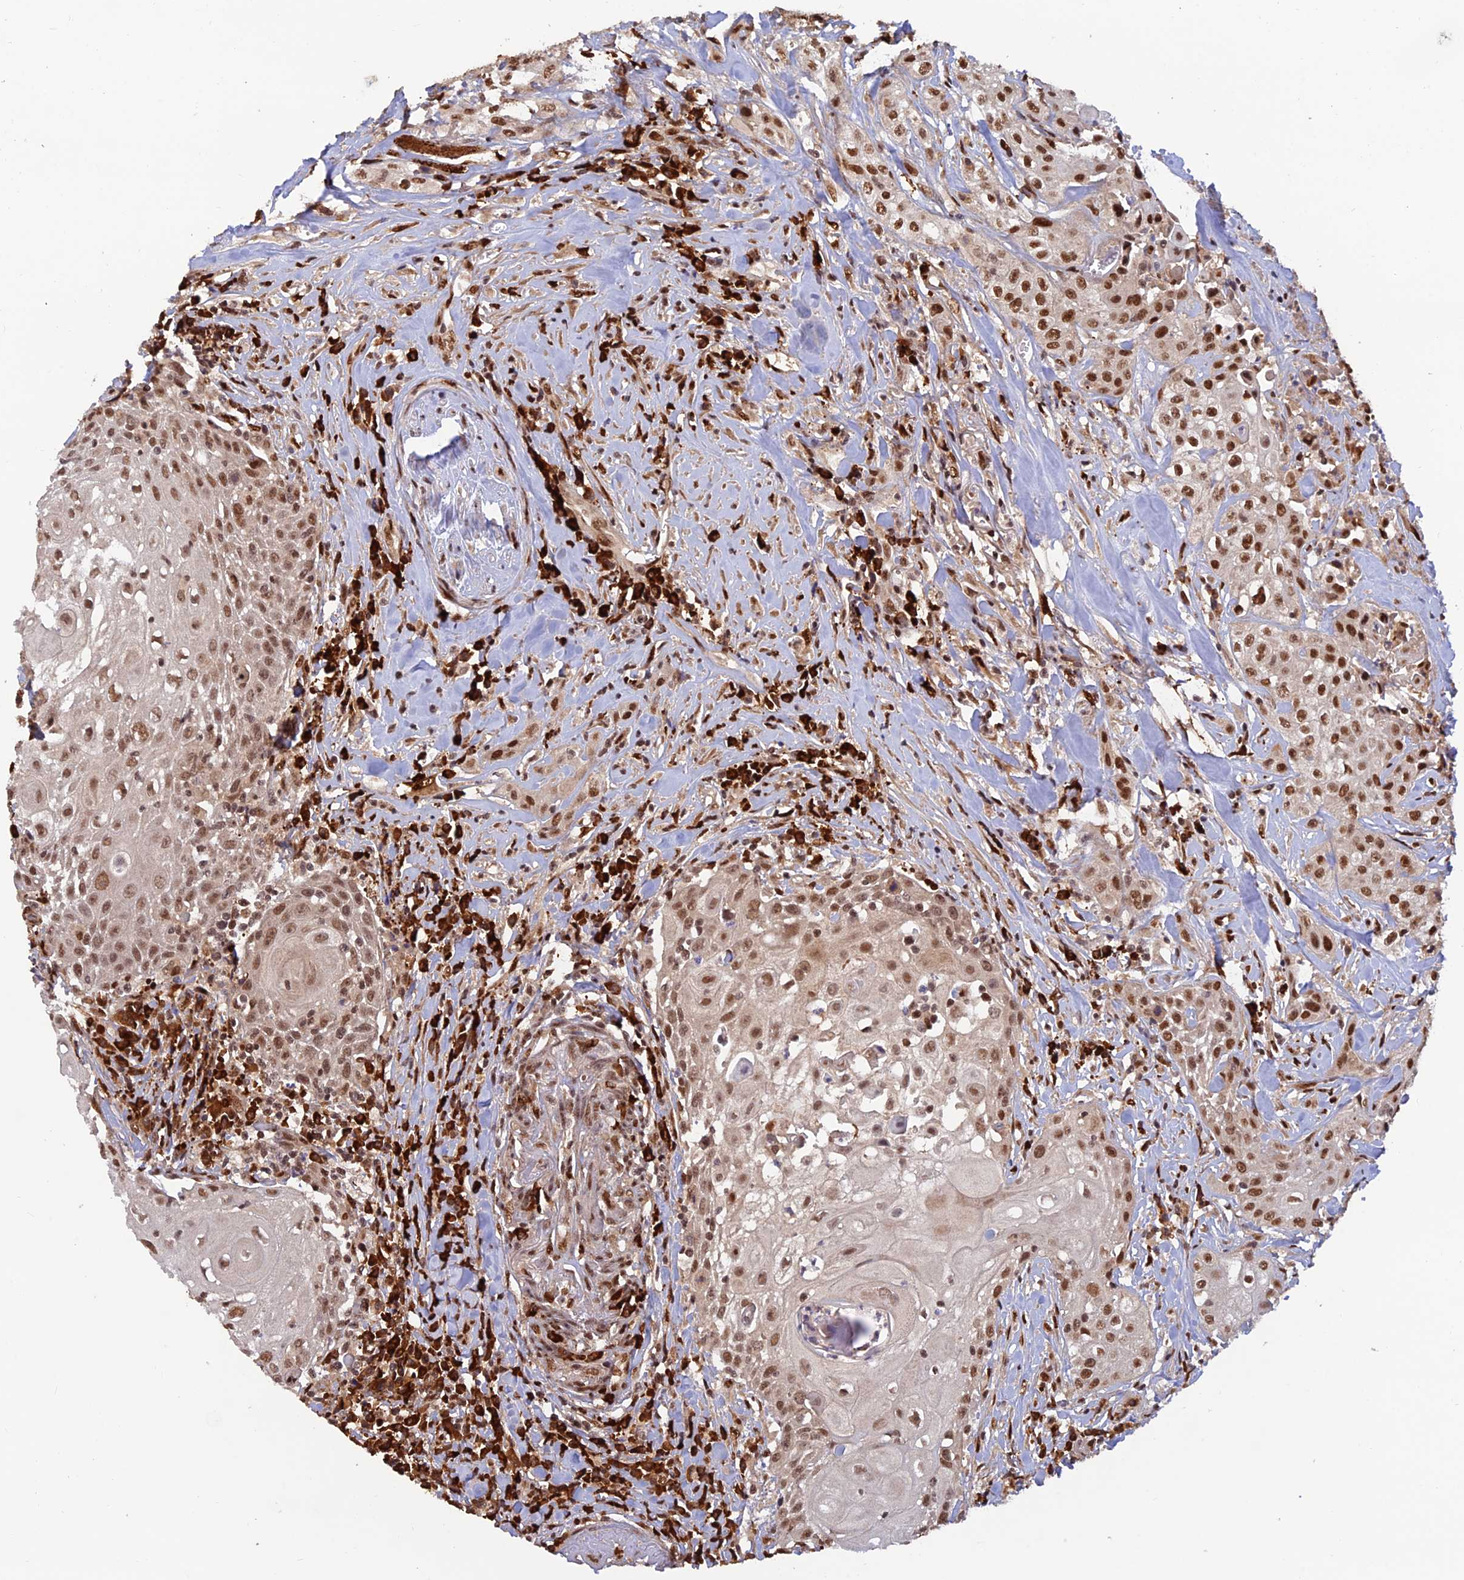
{"staining": {"intensity": "moderate", "quantity": ">75%", "location": "nuclear"}, "tissue": "head and neck cancer", "cell_type": "Tumor cells", "image_type": "cancer", "snomed": [{"axis": "morphology", "description": "Squamous cell carcinoma, NOS"}, {"axis": "topography", "description": "Oral tissue"}, {"axis": "topography", "description": "Head-Neck"}], "caption": "Moderate nuclear expression is seen in approximately >75% of tumor cells in head and neck squamous cell carcinoma. (brown staining indicates protein expression, while blue staining denotes nuclei).", "gene": "ZNF565", "patient": {"sex": "female", "age": 82}}